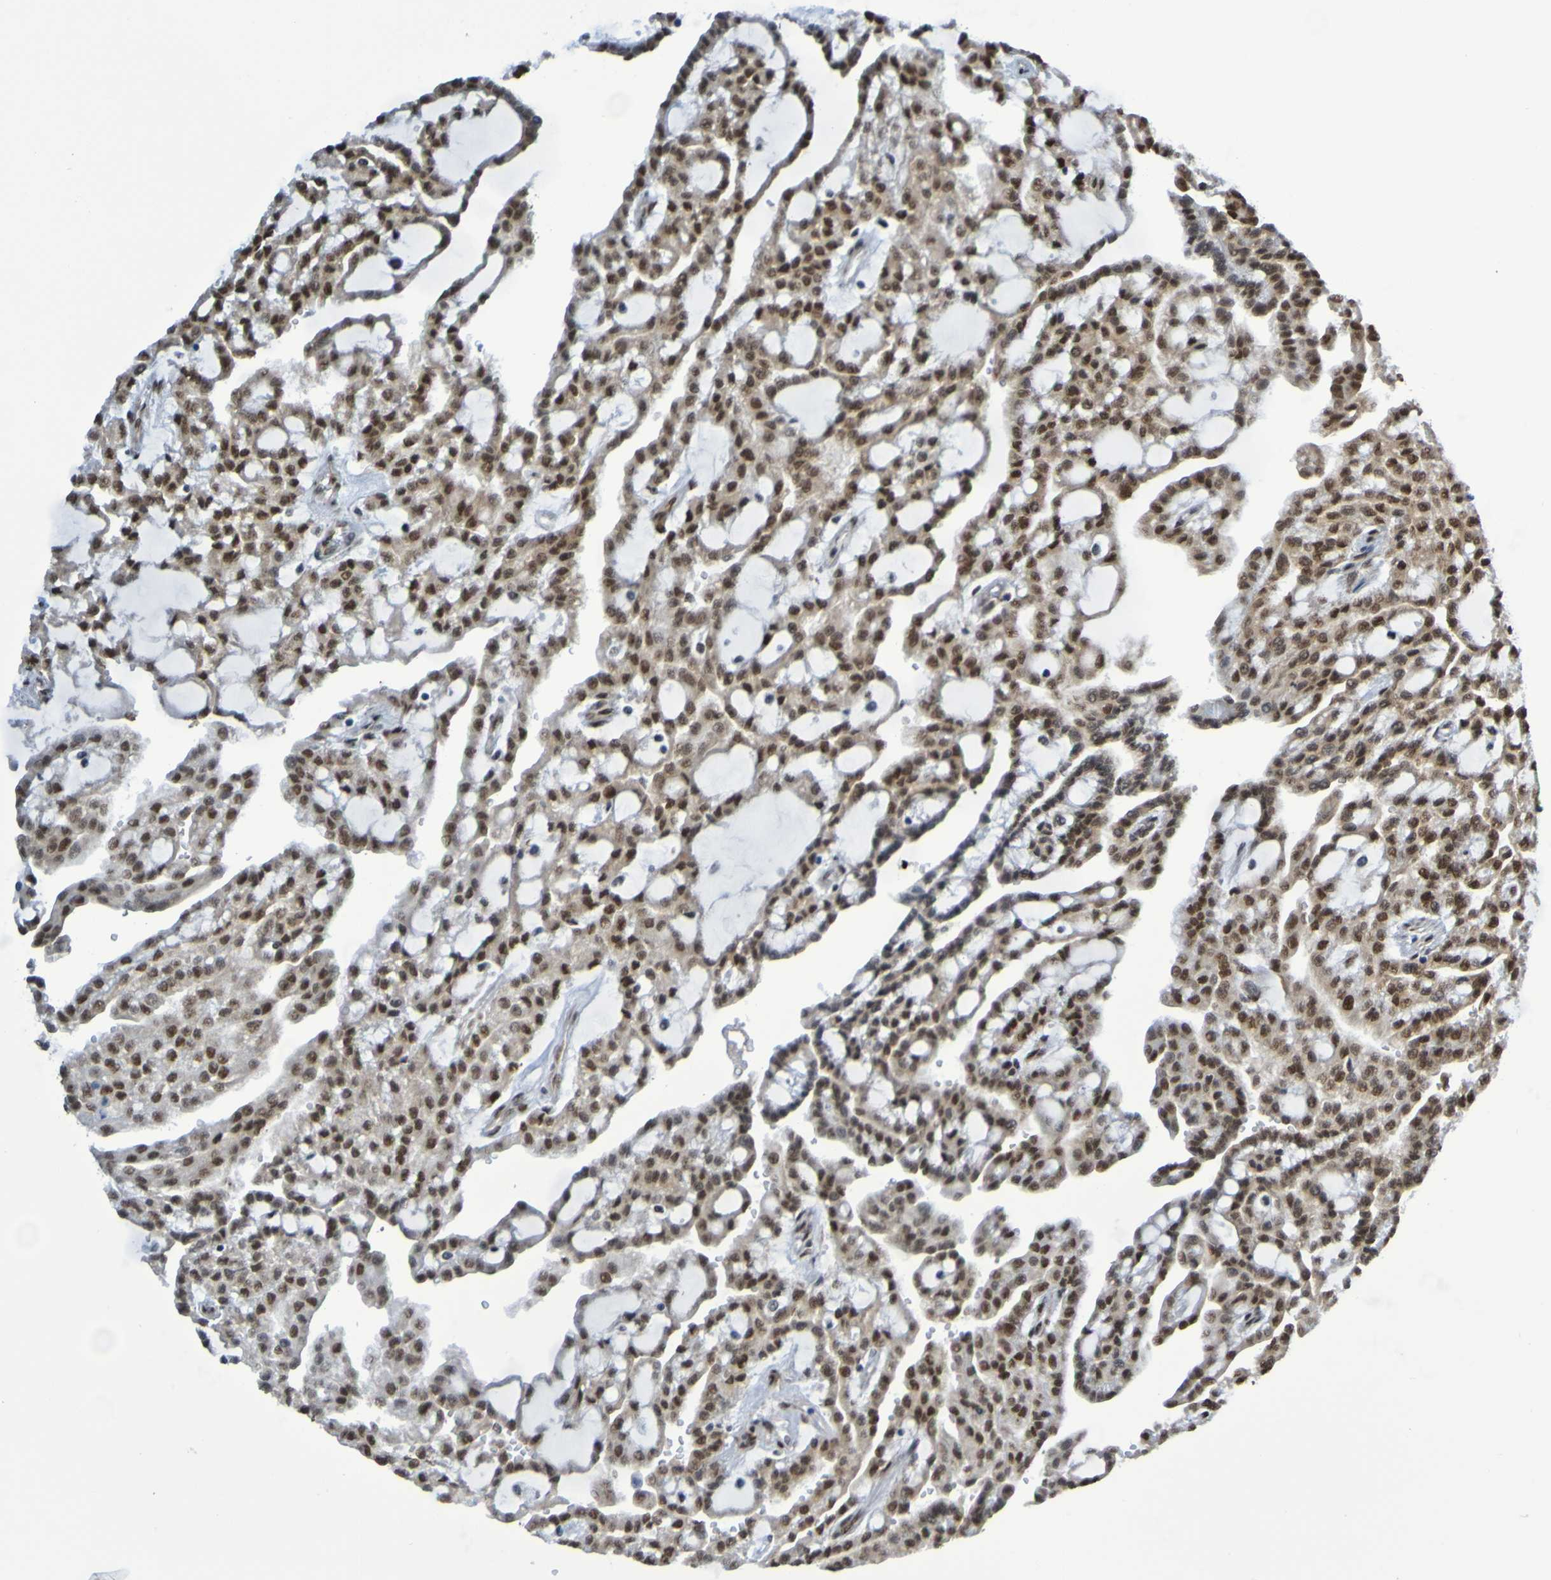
{"staining": {"intensity": "moderate", "quantity": ">75%", "location": "nuclear"}, "tissue": "renal cancer", "cell_type": "Tumor cells", "image_type": "cancer", "snomed": [{"axis": "morphology", "description": "Adenocarcinoma, NOS"}, {"axis": "topography", "description": "Kidney"}], "caption": "Brown immunohistochemical staining in human renal cancer (adenocarcinoma) reveals moderate nuclear expression in about >75% of tumor cells.", "gene": "HDAC2", "patient": {"sex": "male", "age": 63}}